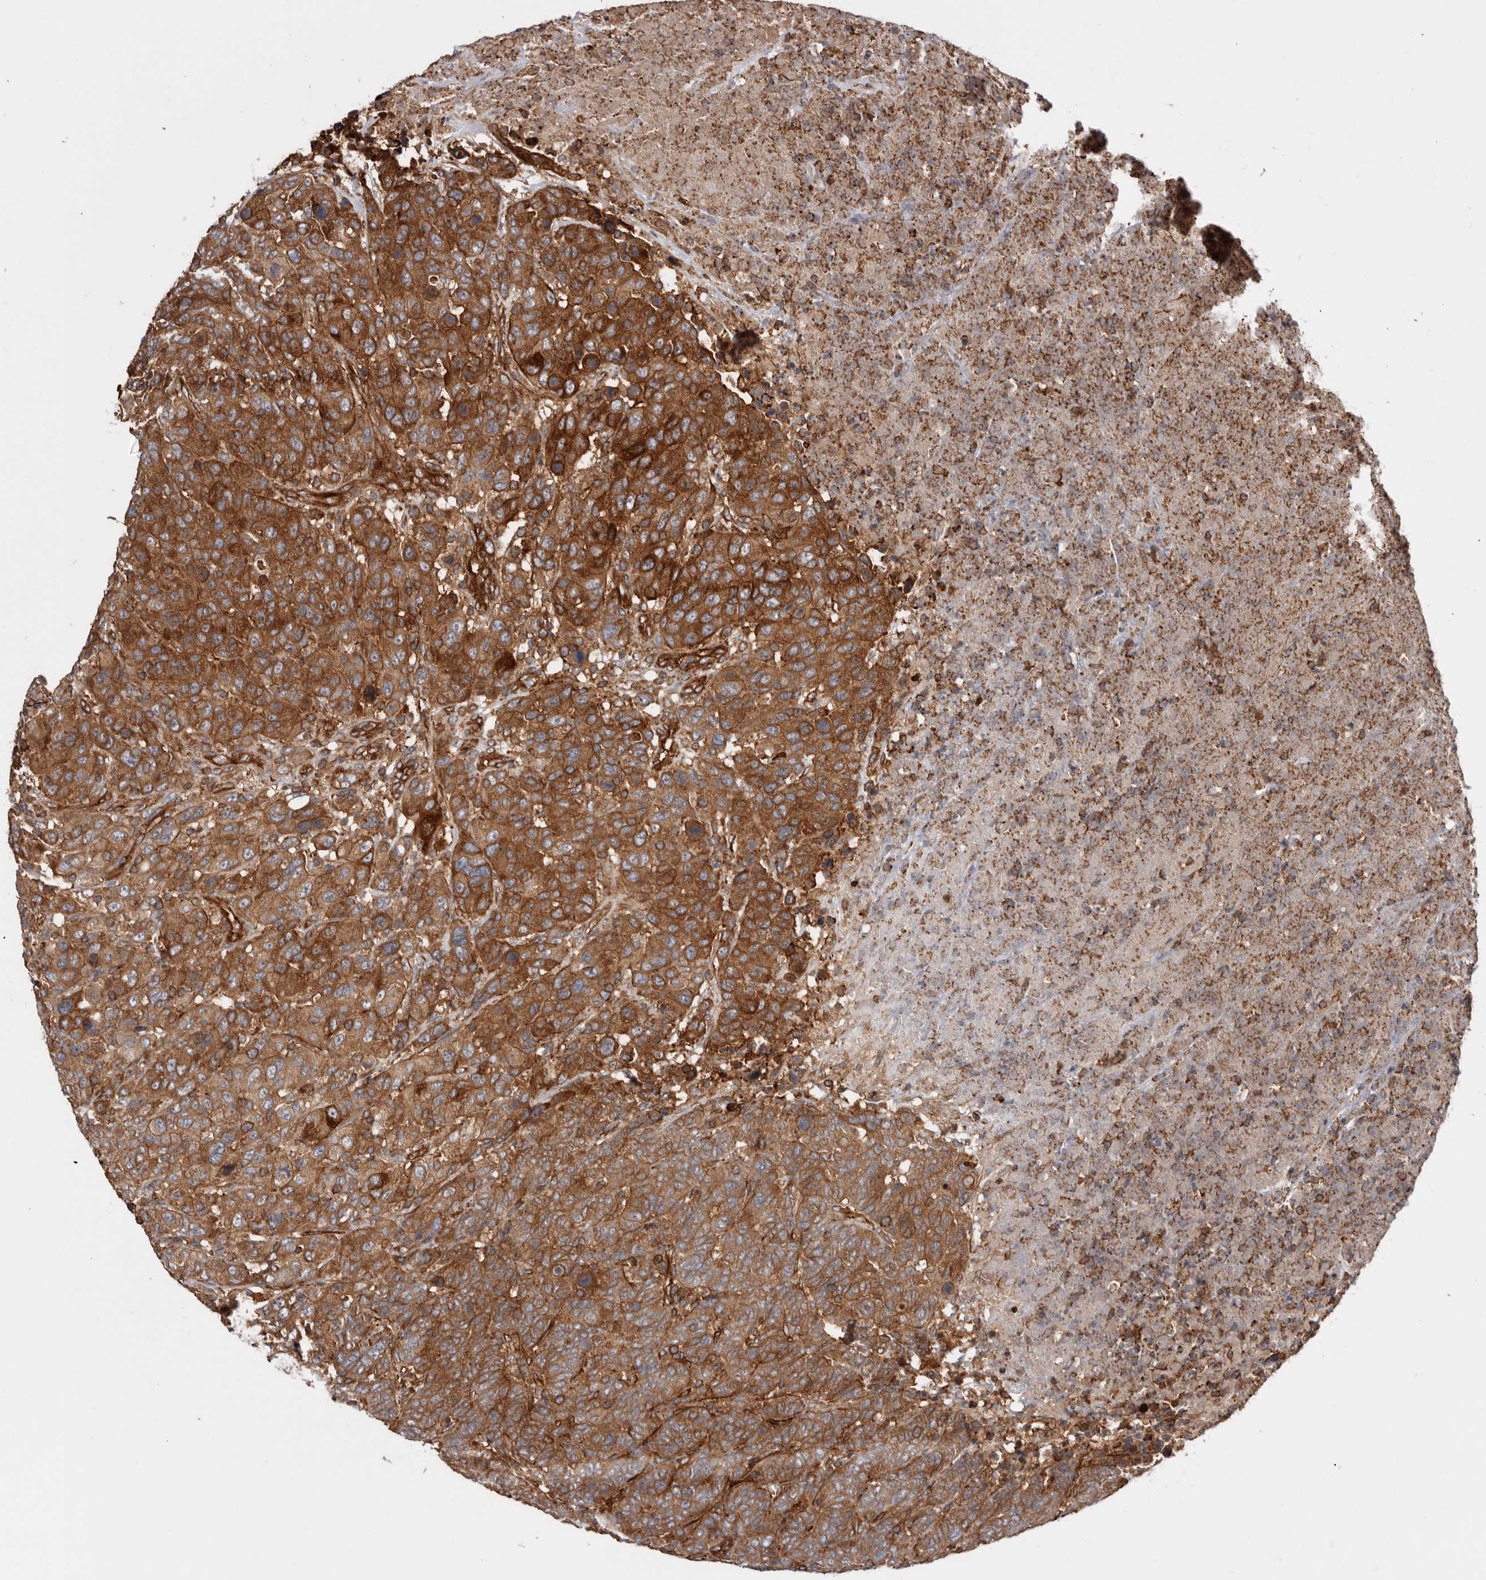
{"staining": {"intensity": "strong", "quantity": ">75%", "location": "cytoplasmic/membranous"}, "tissue": "breast cancer", "cell_type": "Tumor cells", "image_type": "cancer", "snomed": [{"axis": "morphology", "description": "Duct carcinoma"}, {"axis": "topography", "description": "Breast"}], "caption": "This micrograph shows breast intraductal carcinoma stained with immunohistochemistry to label a protein in brown. The cytoplasmic/membranous of tumor cells show strong positivity for the protein. Nuclei are counter-stained blue.", "gene": "TMC7", "patient": {"sex": "female", "age": 37}}